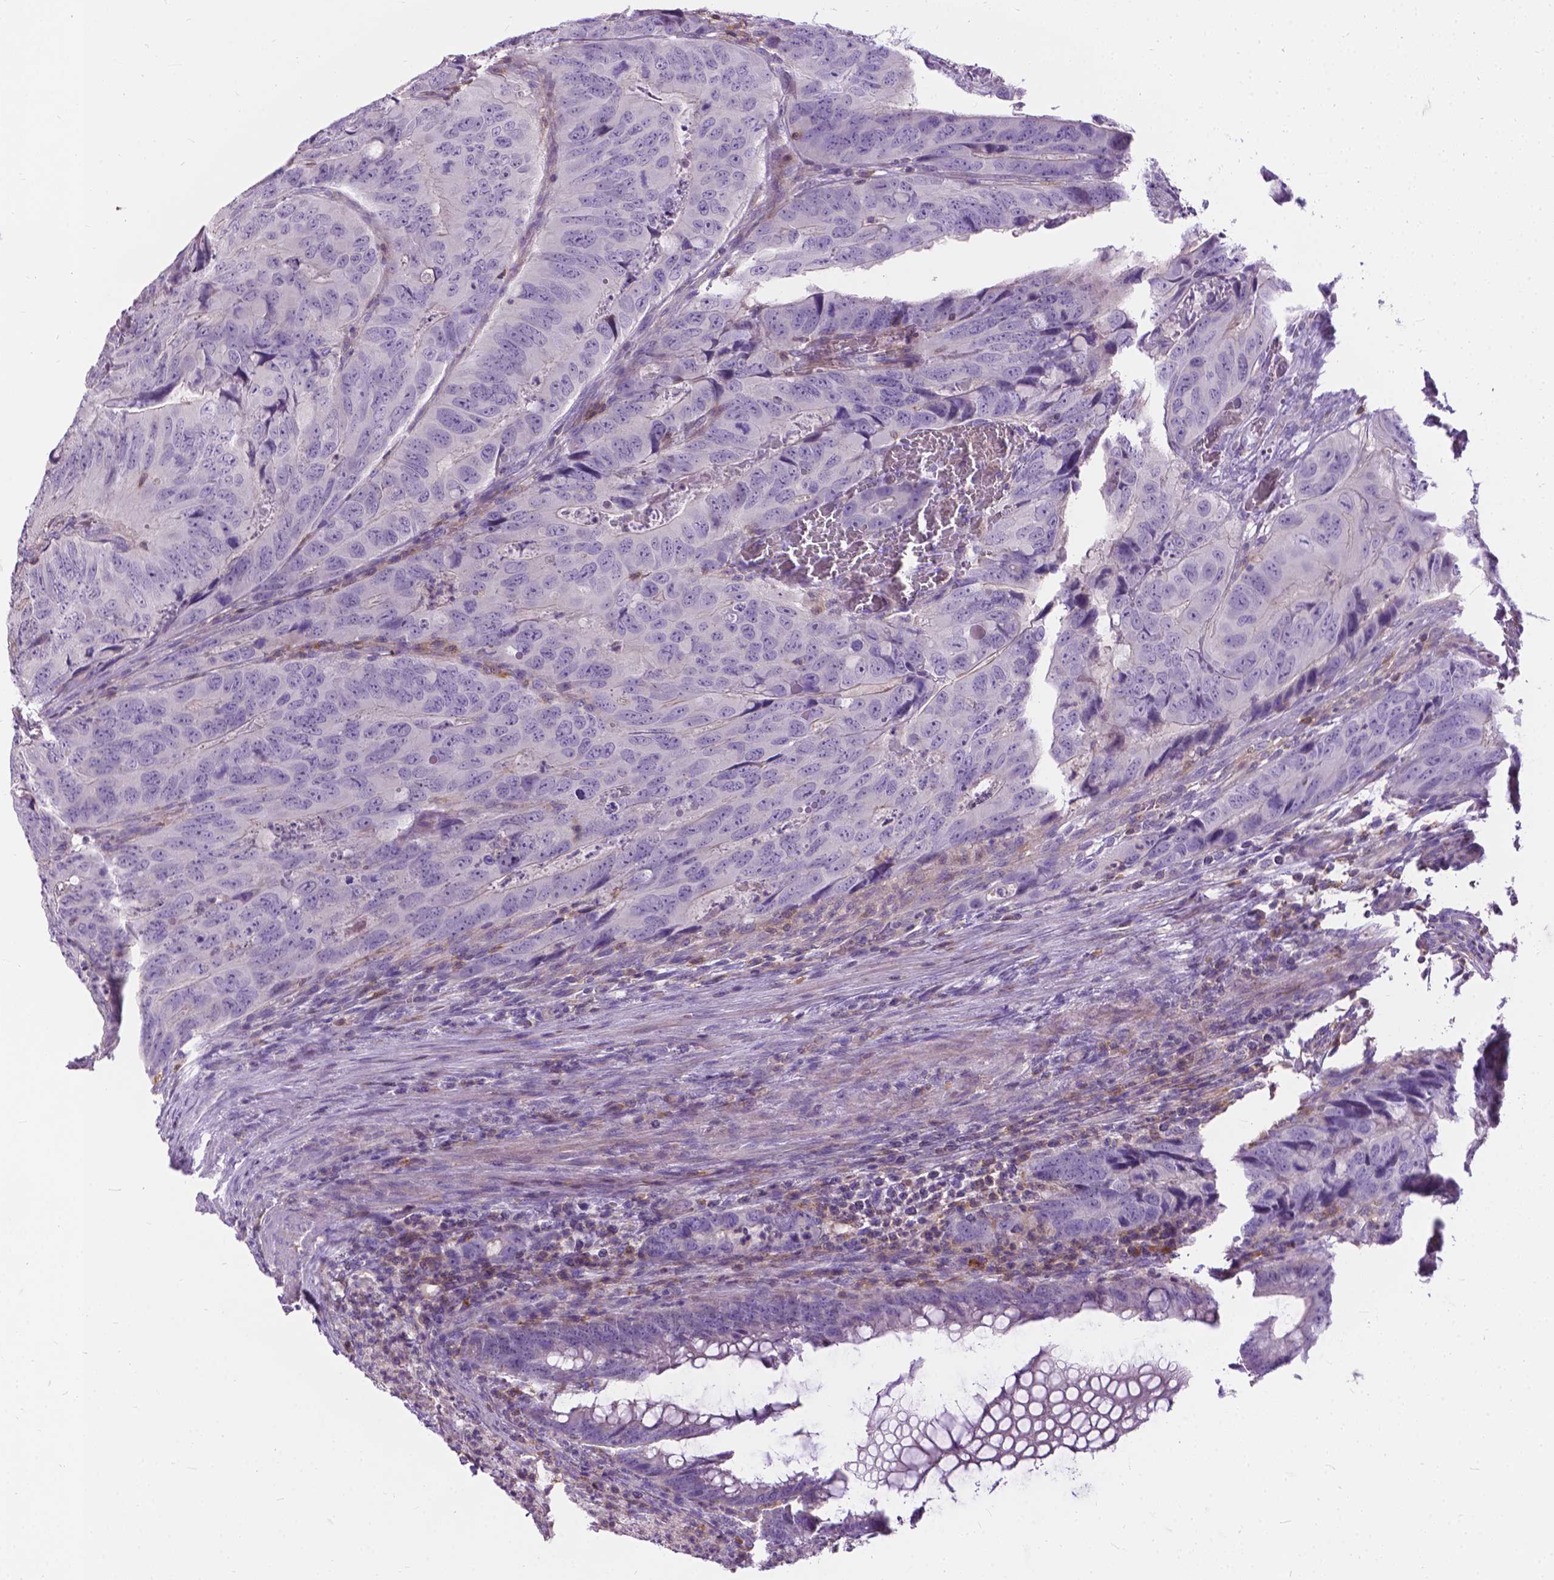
{"staining": {"intensity": "negative", "quantity": "none", "location": "none"}, "tissue": "colorectal cancer", "cell_type": "Tumor cells", "image_type": "cancer", "snomed": [{"axis": "morphology", "description": "Adenocarcinoma, NOS"}, {"axis": "topography", "description": "Colon"}], "caption": "IHC photomicrograph of neoplastic tissue: colorectal adenocarcinoma stained with DAB demonstrates no significant protein expression in tumor cells.", "gene": "JAK3", "patient": {"sex": "male", "age": 79}}